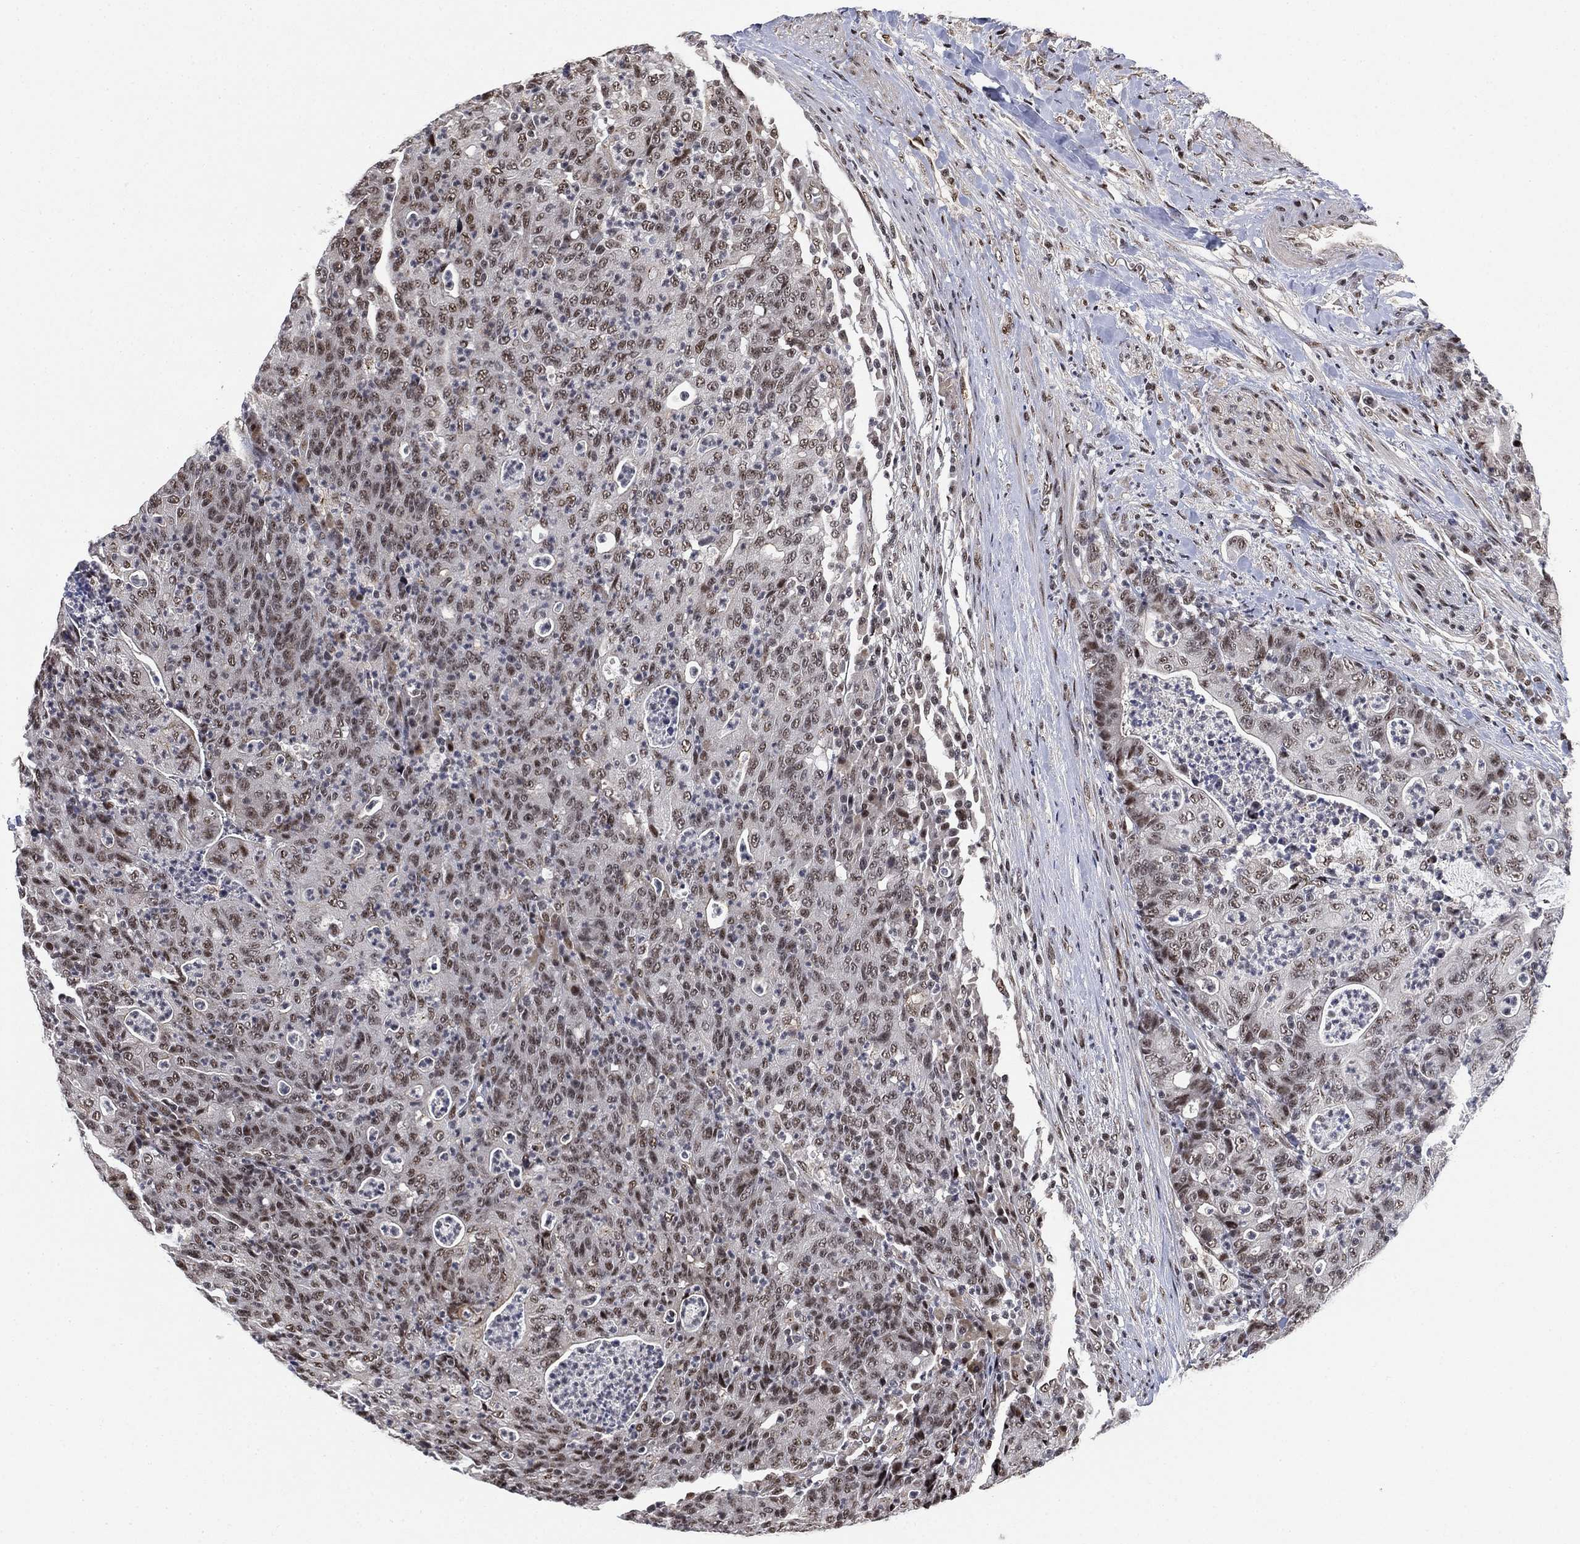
{"staining": {"intensity": "moderate", "quantity": "<25%", "location": "nuclear"}, "tissue": "colorectal cancer", "cell_type": "Tumor cells", "image_type": "cancer", "snomed": [{"axis": "morphology", "description": "Adenocarcinoma, NOS"}, {"axis": "topography", "description": "Colon"}], "caption": "Protein staining of colorectal cancer tissue shows moderate nuclear expression in about <25% of tumor cells. (DAB (3,3'-diaminobenzidine) IHC, brown staining for protein, blue staining for nuclei).", "gene": "ZSCAN30", "patient": {"sex": "male", "age": 70}}